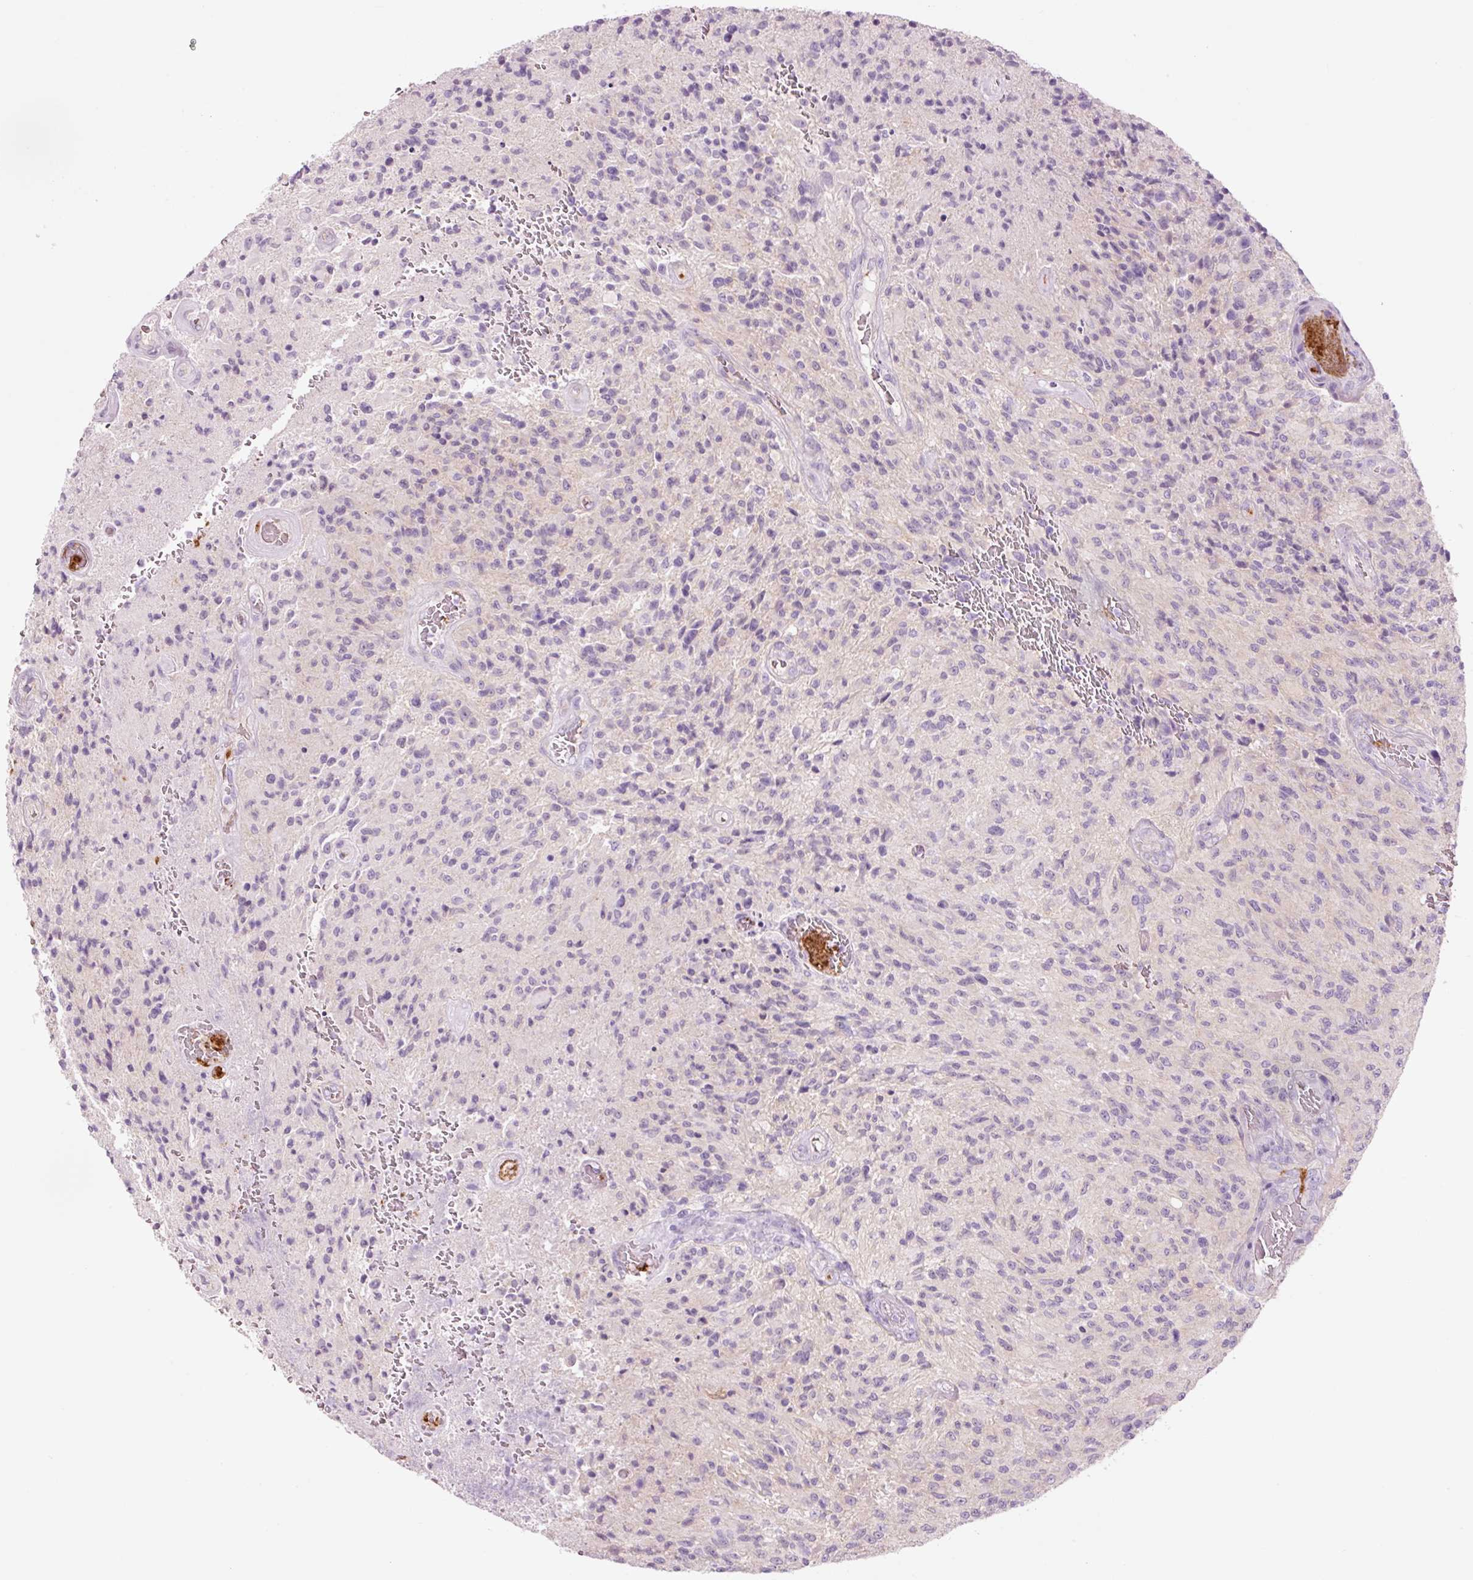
{"staining": {"intensity": "negative", "quantity": "none", "location": "none"}, "tissue": "glioma", "cell_type": "Tumor cells", "image_type": "cancer", "snomed": [{"axis": "morphology", "description": "Normal tissue, NOS"}, {"axis": "morphology", "description": "Glioma, malignant, High grade"}, {"axis": "topography", "description": "Cerebral cortex"}], "caption": "Immunohistochemistry image of neoplastic tissue: glioma stained with DAB demonstrates no significant protein positivity in tumor cells.", "gene": "HSPA4L", "patient": {"sex": "male", "age": 56}}